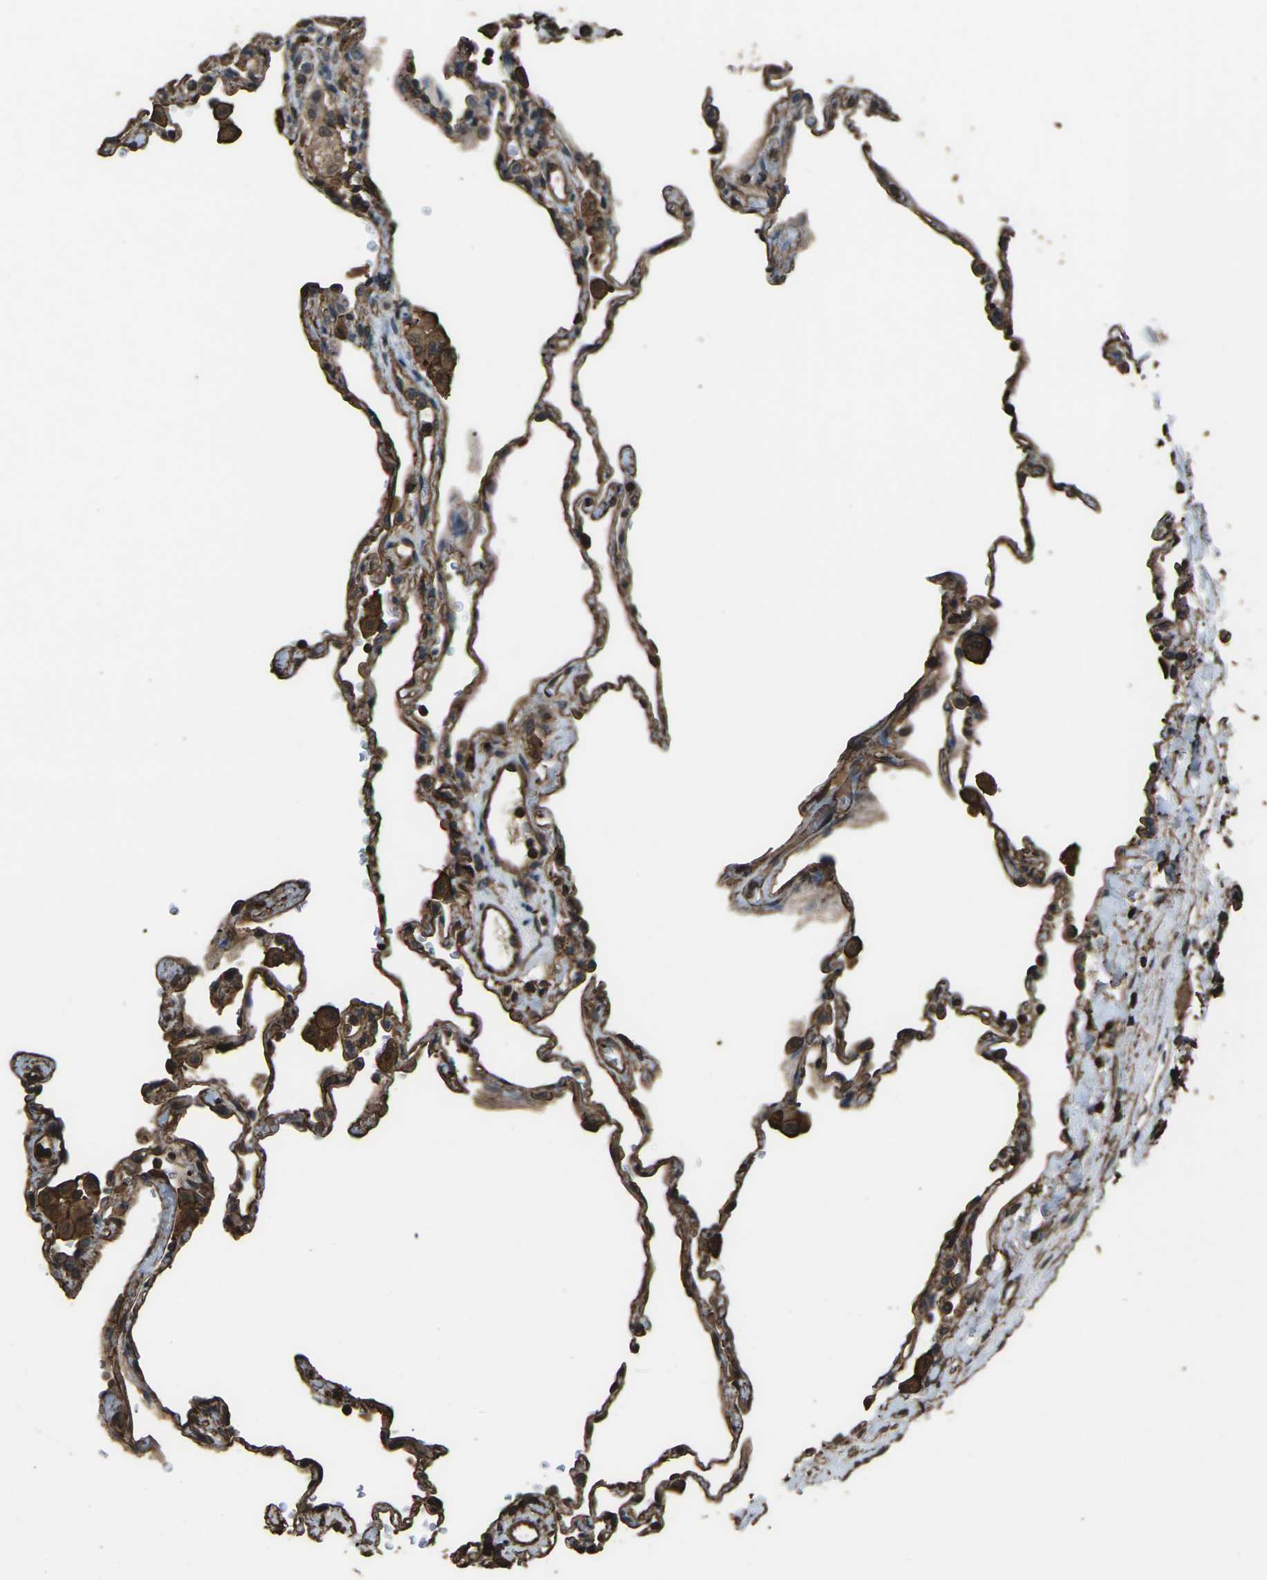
{"staining": {"intensity": "moderate", "quantity": "25%-75%", "location": "cytoplasmic/membranous"}, "tissue": "lung", "cell_type": "Alveolar cells", "image_type": "normal", "snomed": [{"axis": "morphology", "description": "Normal tissue, NOS"}, {"axis": "topography", "description": "Lung"}], "caption": "IHC photomicrograph of benign lung: human lung stained using IHC demonstrates medium levels of moderate protein expression localized specifically in the cytoplasmic/membranous of alveolar cells, appearing as a cytoplasmic/membranous brown color.", "gene": "DHPS", "patient": {"sex": "male", "age": 59}}